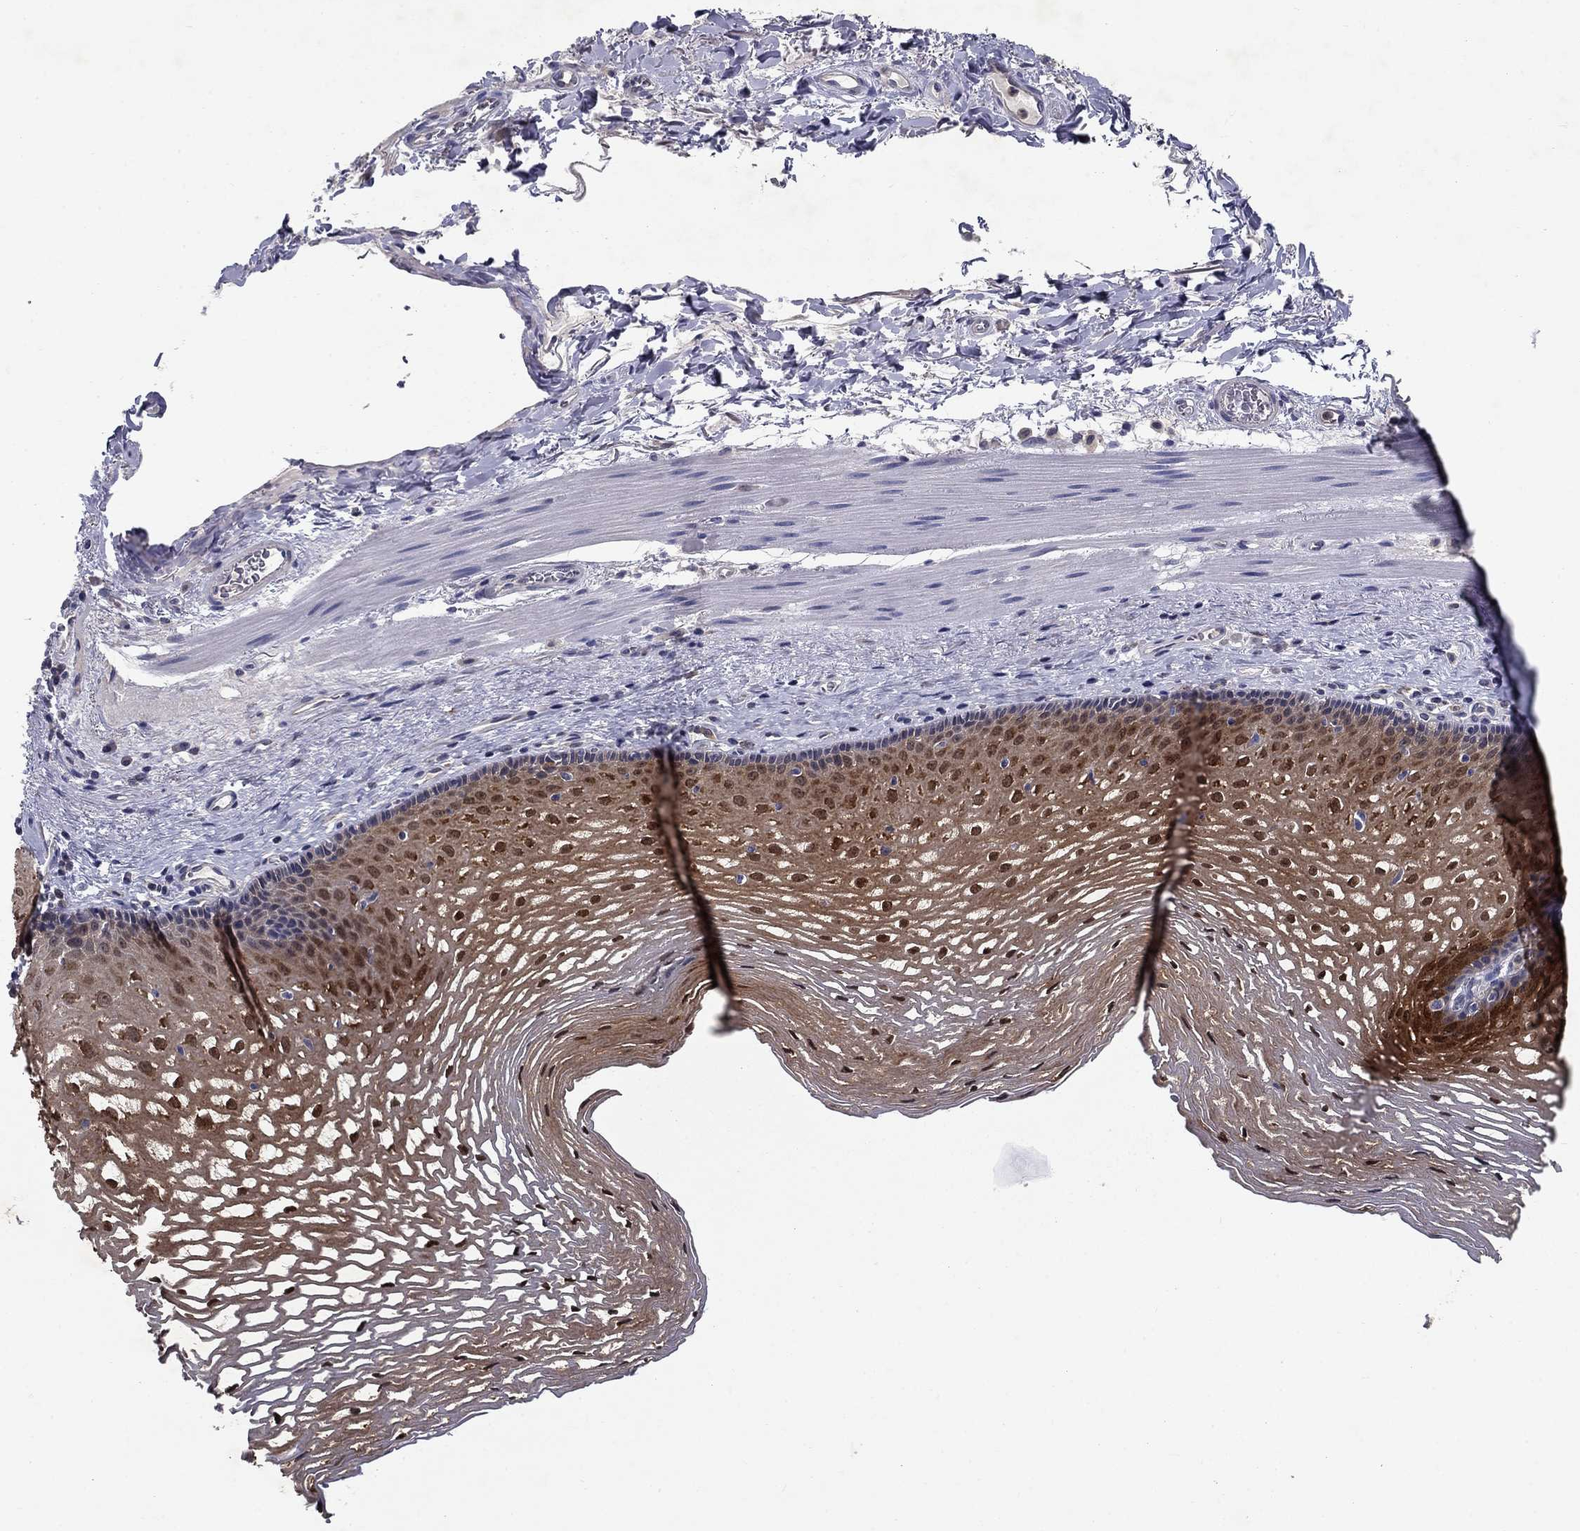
{"staining": {"intensity": "strong", "quantity": ">75%", "location": "cytoplasmic/membranous,nuclear"}, "tissue": "esophagus", "cell_type": "Squamous epithelial cells", "image_type": "normal", "snomed": [{"axis": "morphology", "description": "Normal tissue, NOS"}, {"axis": "topography", "description": "Esophagus"}], "caption": "Brown immunohistochemical staining in benign esophagus exhibits strong cytoplasmic/membranous,nuclear positivity in approximately >75% of squamous epithelial cells.", "gene": "GLTP", "patient": {"sex": "male", "age": 76}}